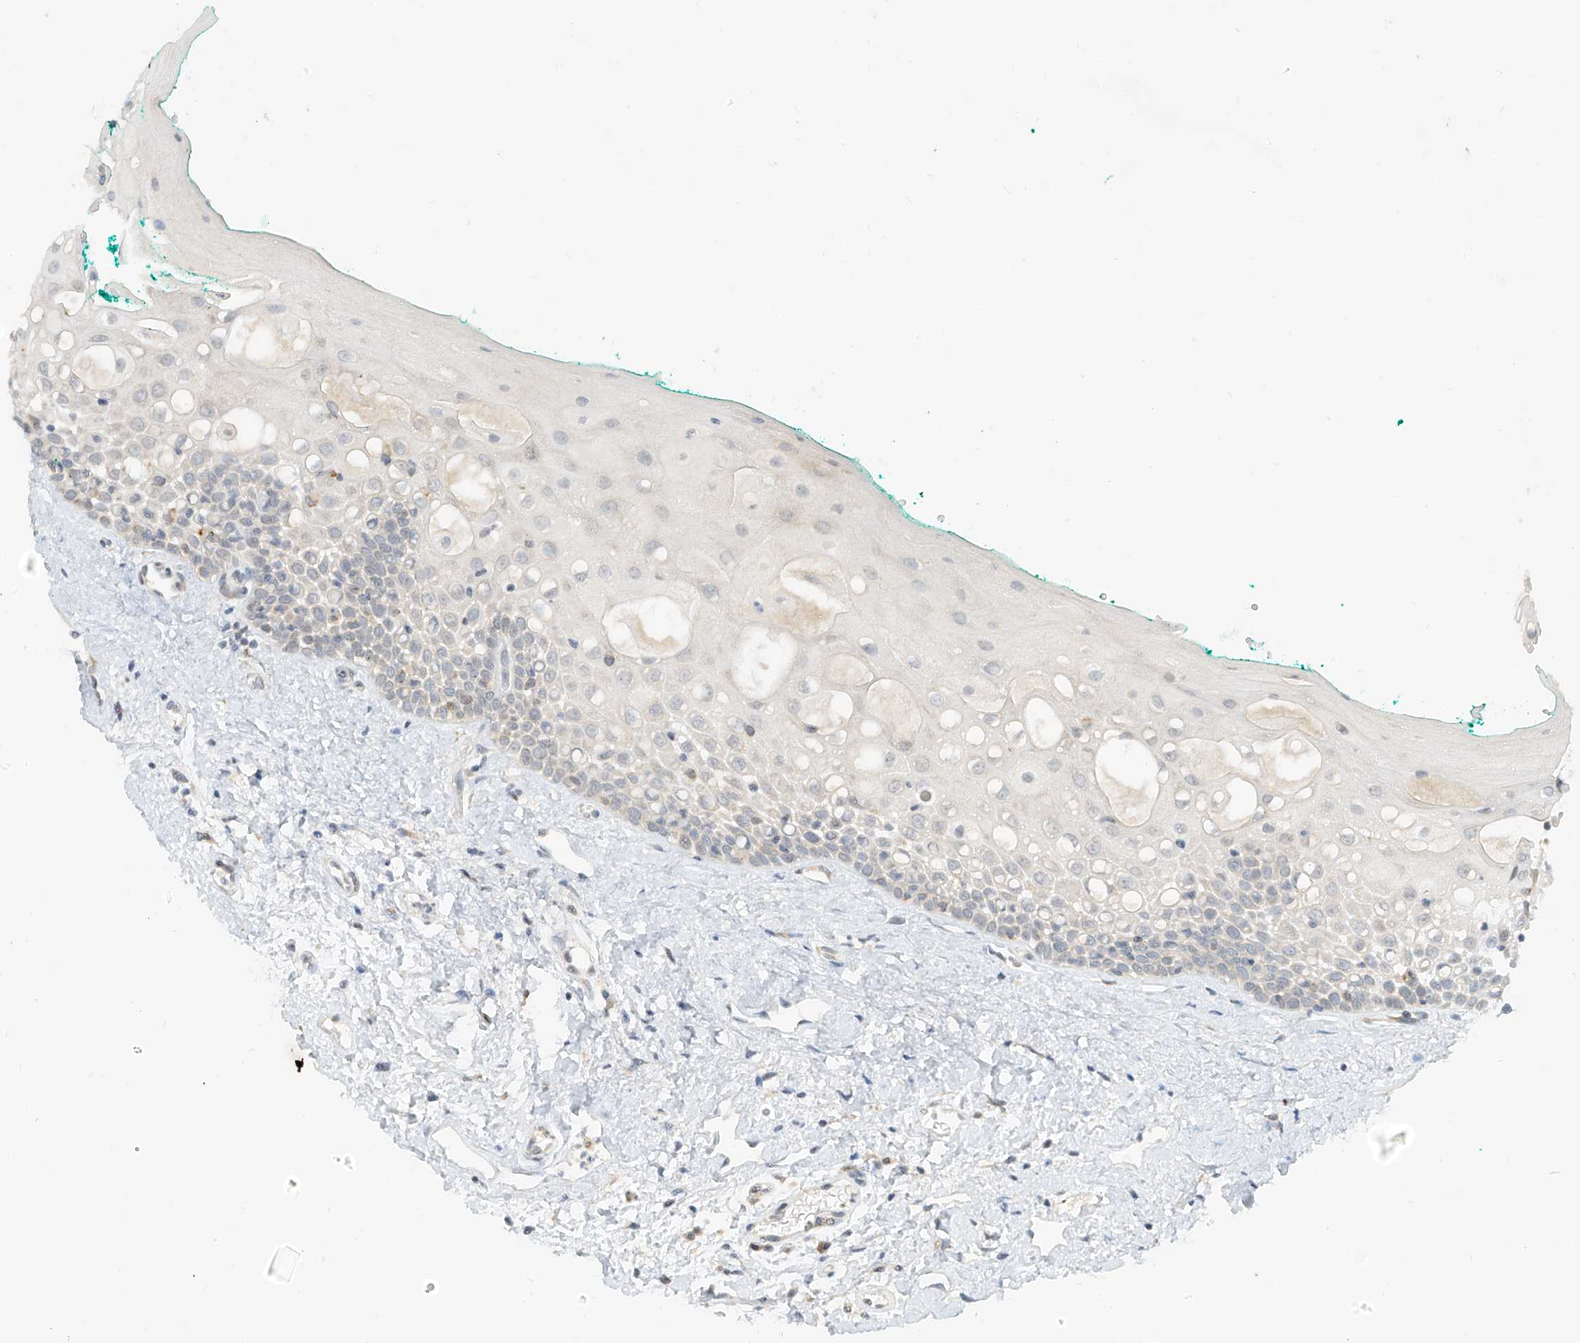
{"staining": {"intensity": "negative", "quantity": "none", "location": "none"}, "tissue": "oral mucosa", "cell_type": "Squamous epithelial cells", "image_type": "normal", "snomed": [{"axis": "morphology", "description": "Normal tissue, NOS"}, {"axis": "topography", "description": "Oral tissue"}], "caption": "DAB (3,3'-diaminobenzidine) immunohistochemical staining of unremarkable human oral mucosa shows no significant staining in squamous epithelial cells. (DAB immunohistochemistry (IHC) visualized using brightfield microscopy, high magnification).", "gene": "C2orf42", "patient": {"sex": "female", "age": 70}}